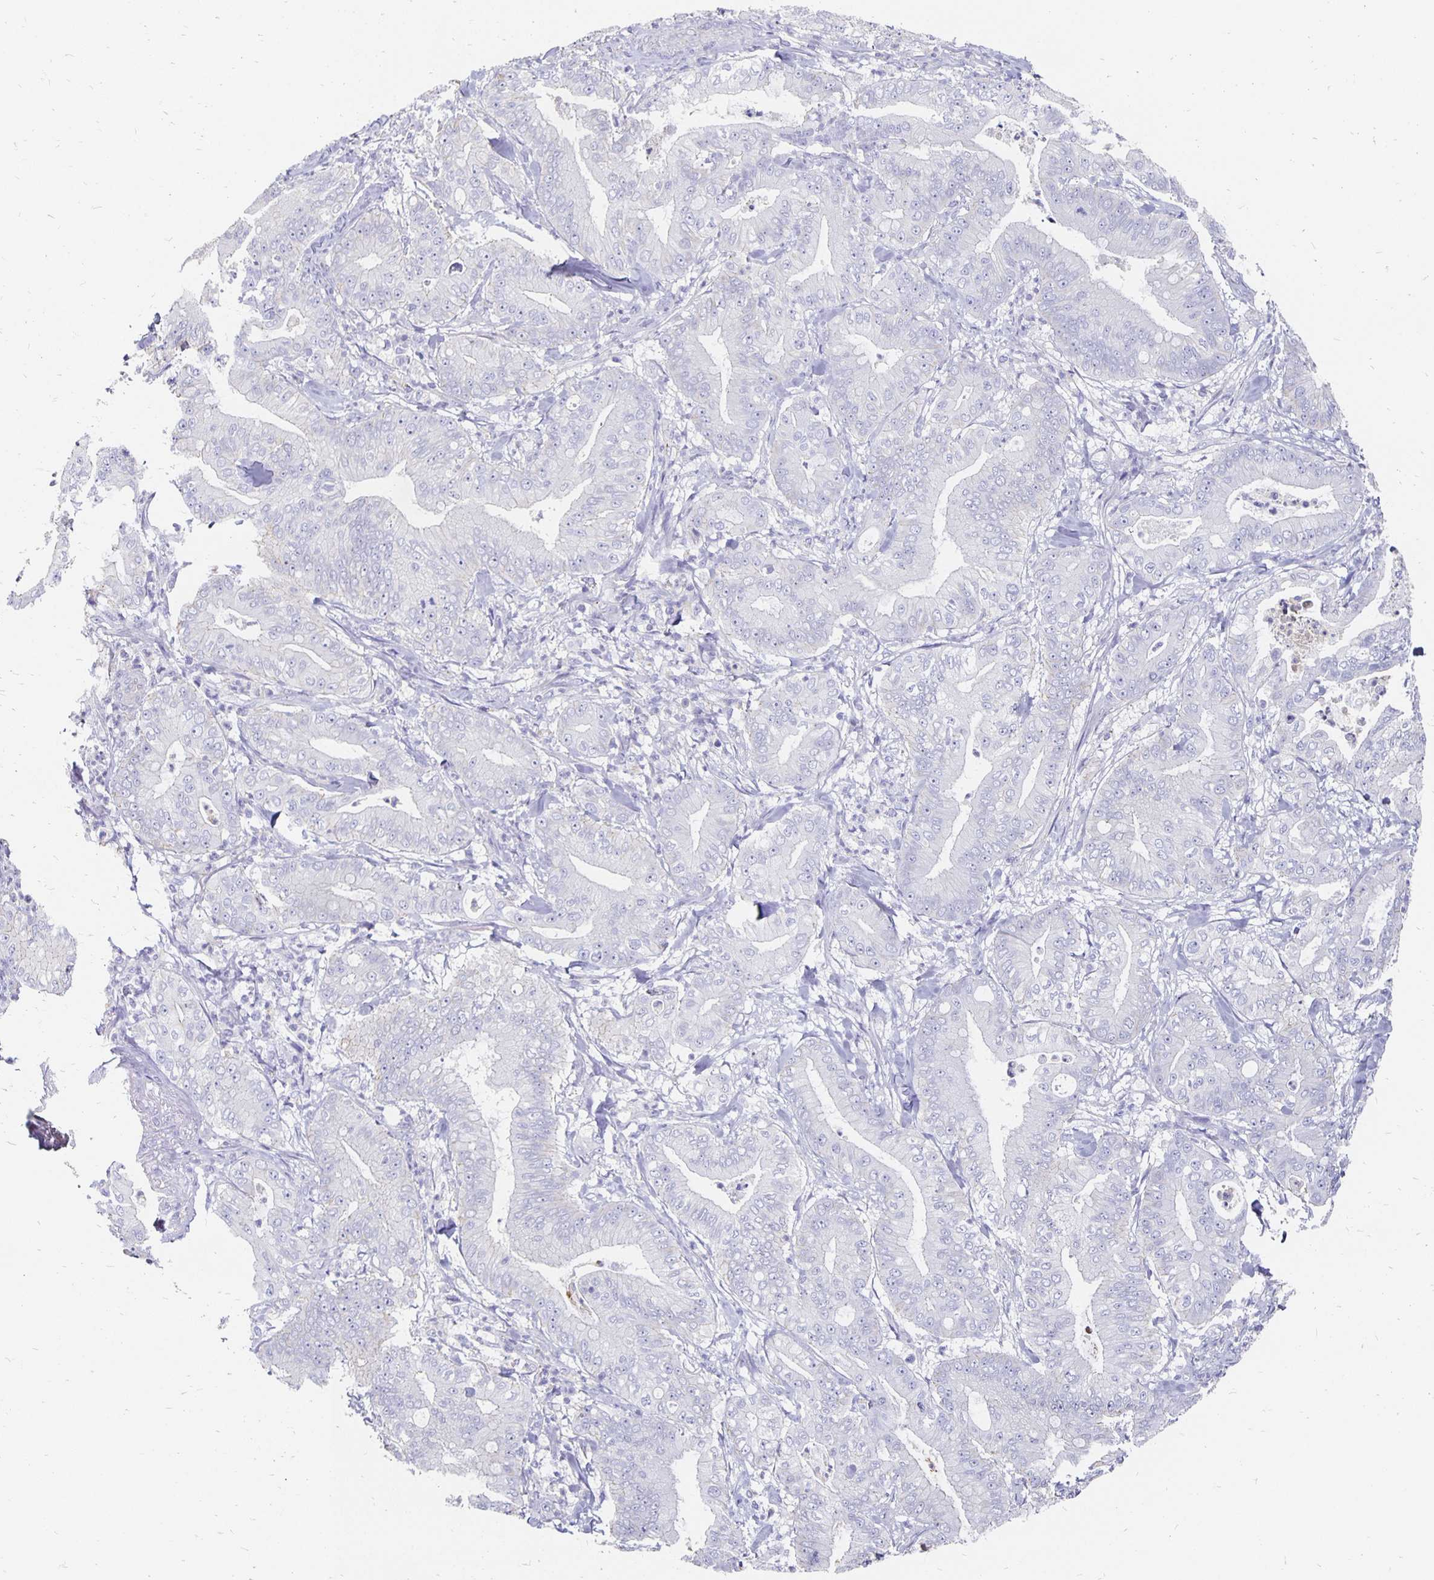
{"staining": {"intensity": "negative", "quantity": "none", "location": "none"}, "tissue": "pancreatic cancer", "cell_type": "Tumor cells", "image_type": "cancer", "snomed": [{"axis": "morphology", "description": "Adenocarcinoma, NOS"}, {"axis": "topography", "description": "Pancreas"}], "caption": "This histopathology image is of adenocarcinoma (pancreatic) stained with immunohistochemistry to label a protein in brown with the nuclei are counter-stained blue. There is no positivity in tumor cells. (DAB (3,3'-diaminobenzidine) IHC with hematoxylin counter stain).", "gene": "APOB", "patient": {"sex": "male", "age": 71}}